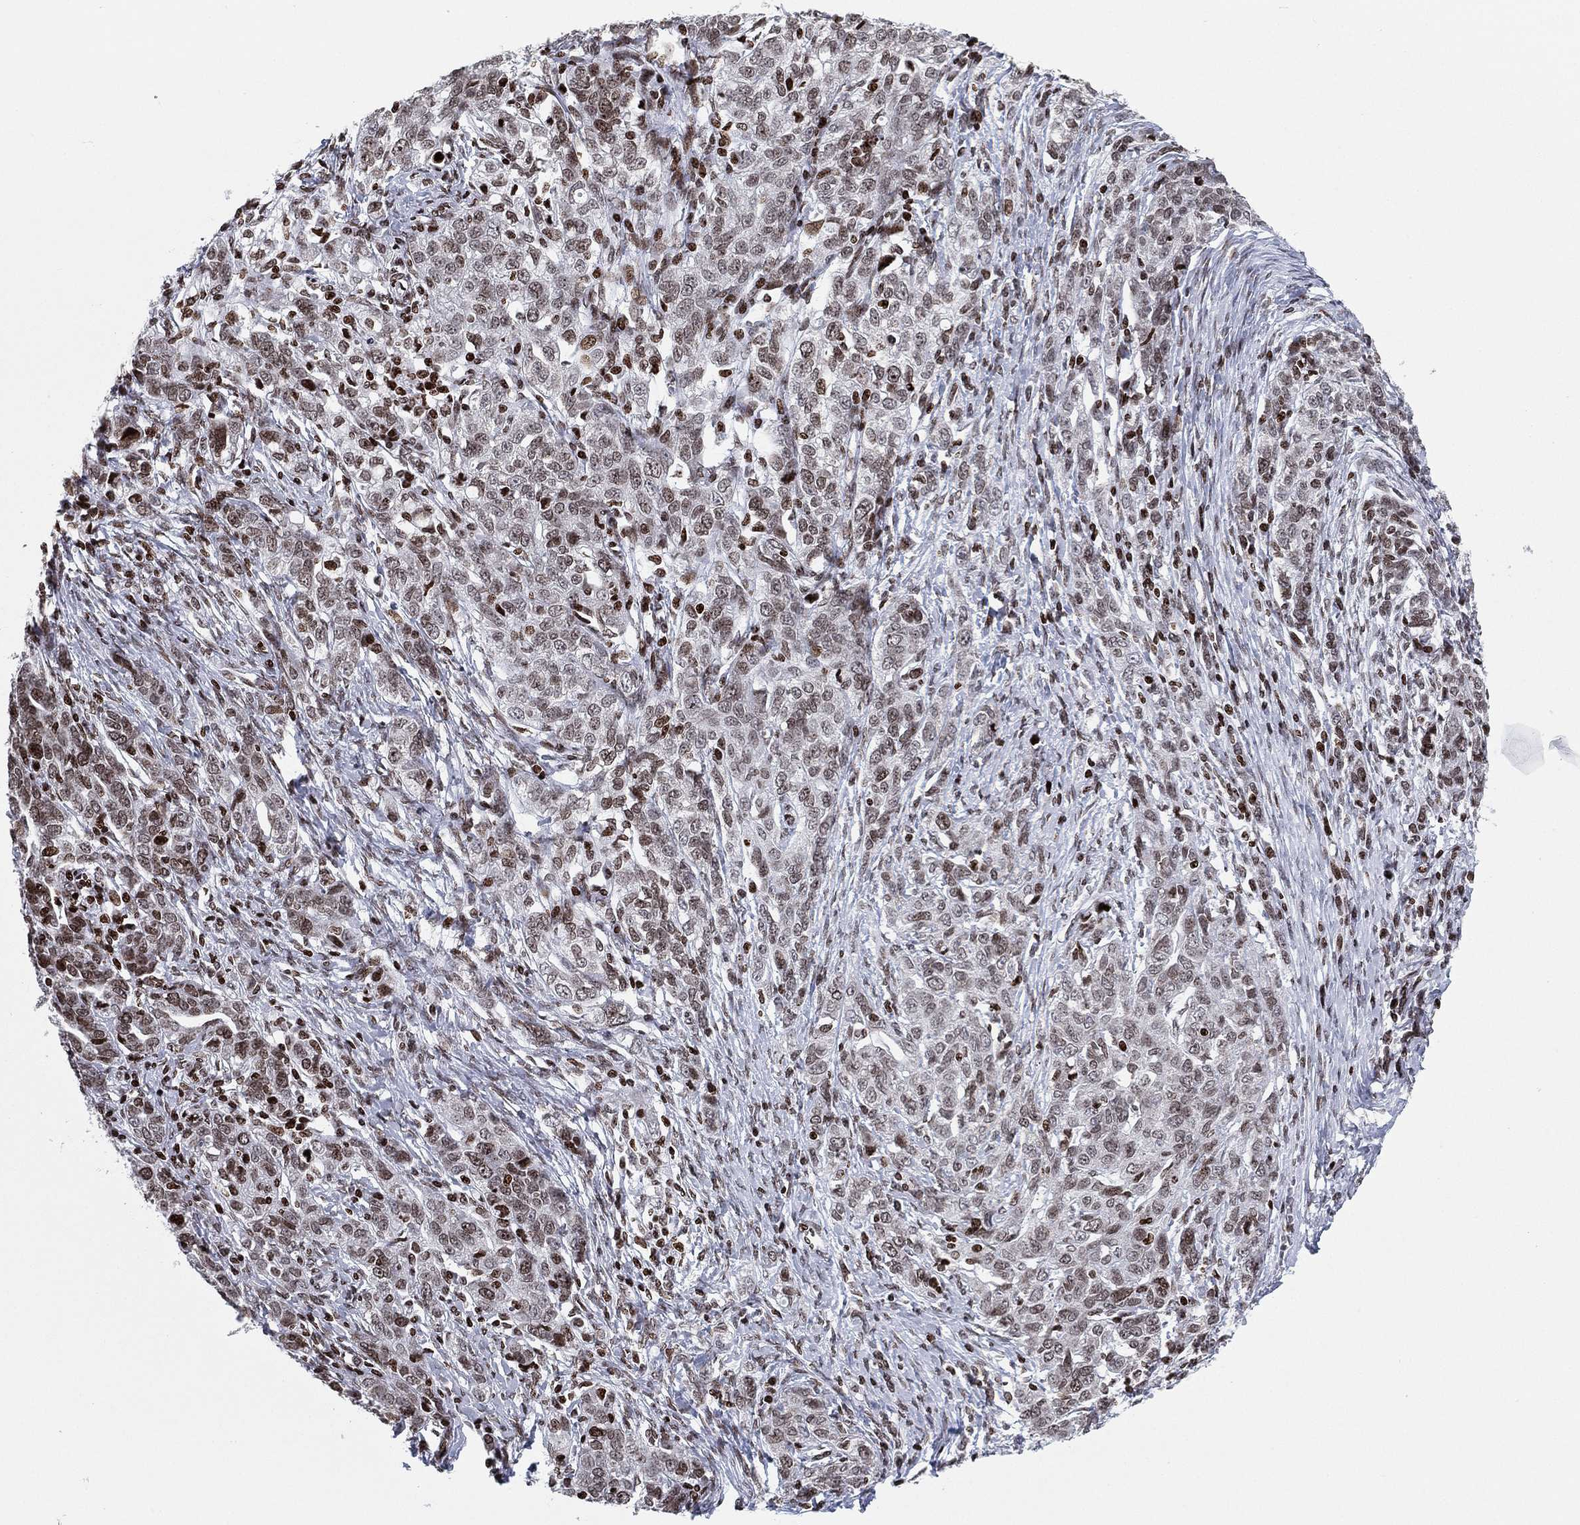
{"staining": {"intensity": "weak", "quantity": "25%-75%", "location": "nuclear"}, "tissue": "ovarian cancer", "cell_type": "Tumor cells", "image_type": "cancer", "snomed": [{"axis": "morphology", "description": "Cystadenocarcinoma, serous, NOS"}, {"axis": "topography", "description": "Ovary"}], "caption": "Immunohistochemical staining of ovarian serous cystadenocarcinoma displays low levels of weak nuclear protein expression in approximately 25%-75% of tumor cells.", "gene": "MFSD14A", "patient": {"sex": "female", "age": 71}}